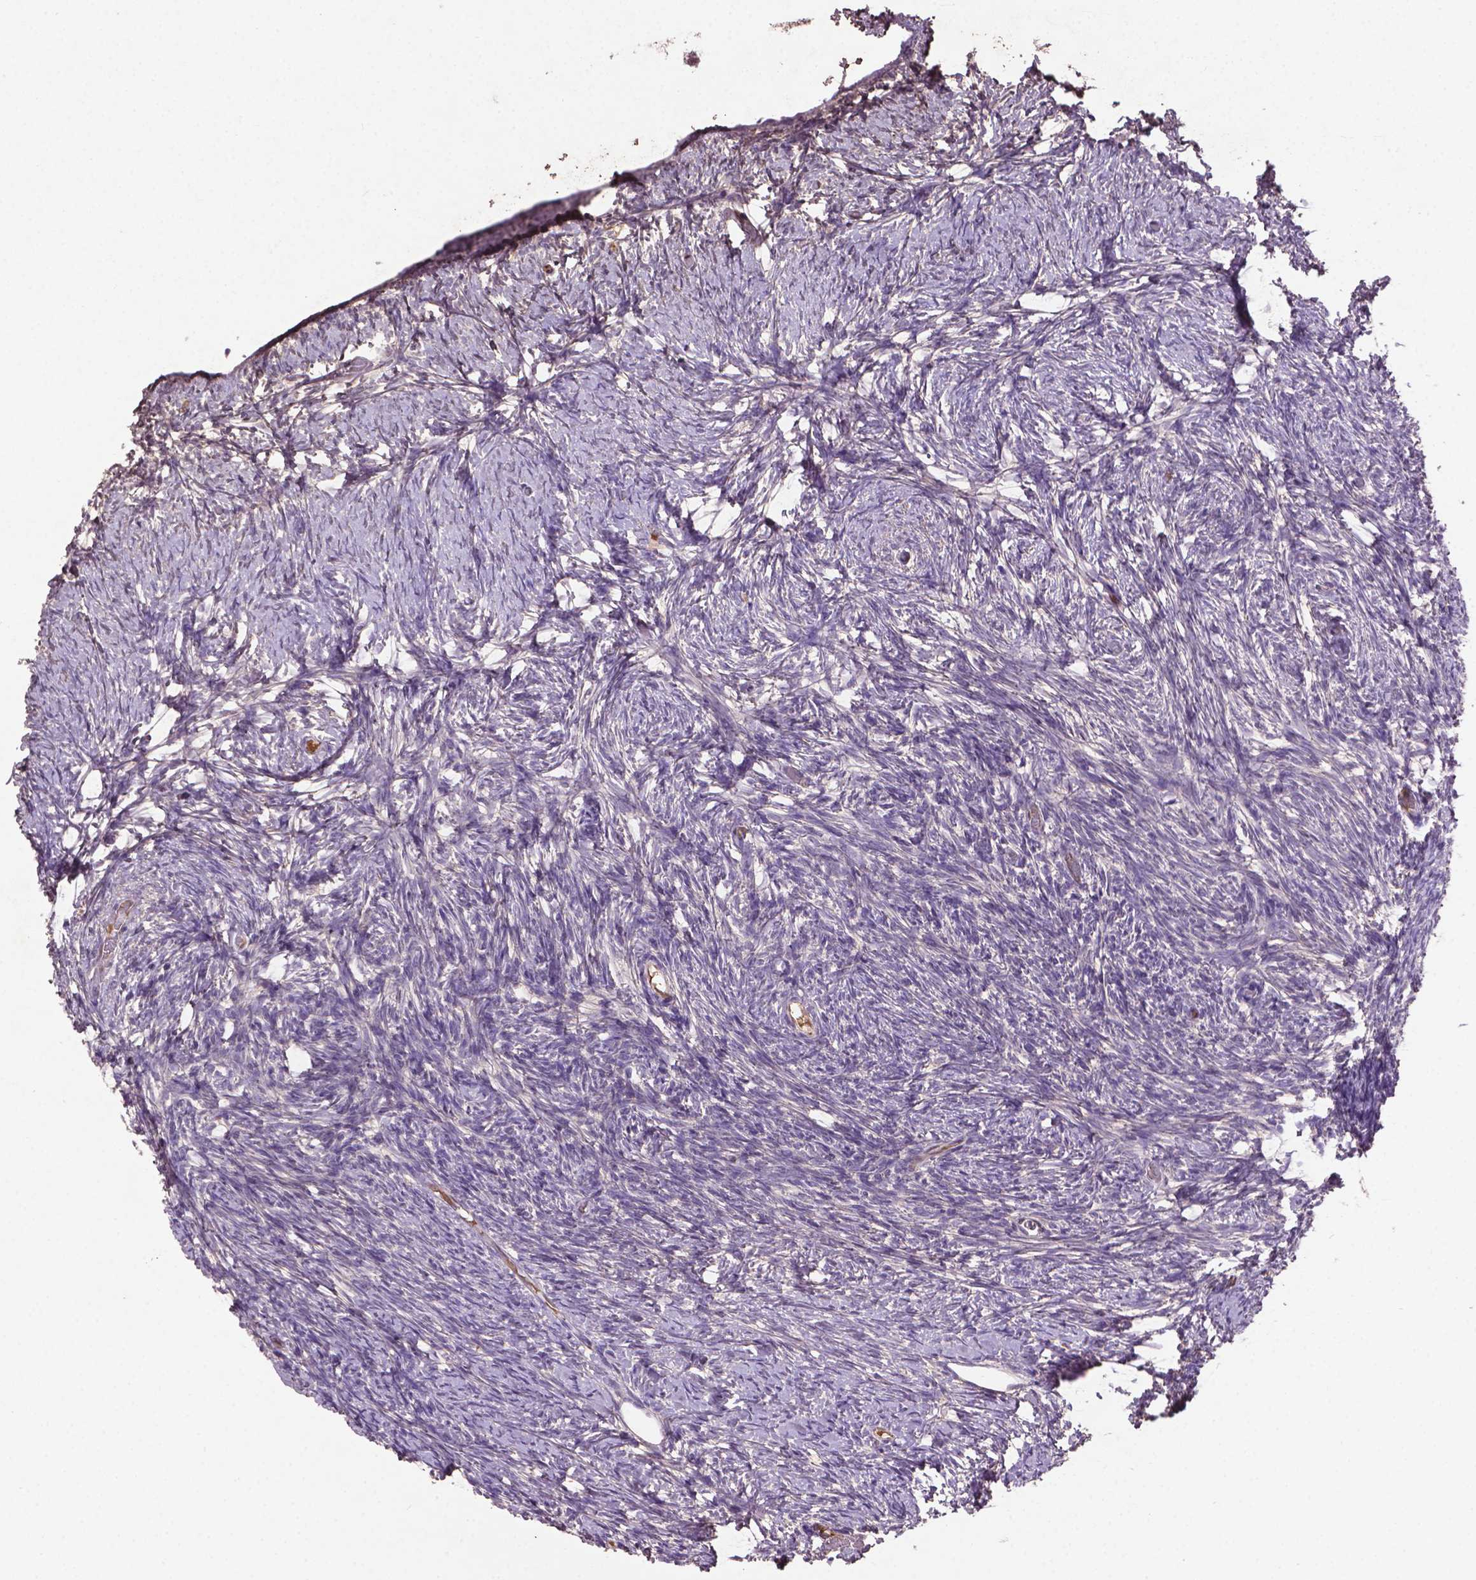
{"staining": {"intensity": "negative", "quantity": "none", "location": "none"}, "tissue": "ovary", "cell_type": "Ovarian stroma cells", "image_type": "normal", "snomed": [{"axis": "morphology", "description": "Normal tissue, NOS"}, {"axis": "topography", "description": "Ovary"}], "caption": "The micrograph reveals no significant positivity in ovarian stroma cells of ovary. (DAB IHC with hematoxylin counter stain).", "gene": "SOX17", "patient": {"sex": "female", "age": 39}}